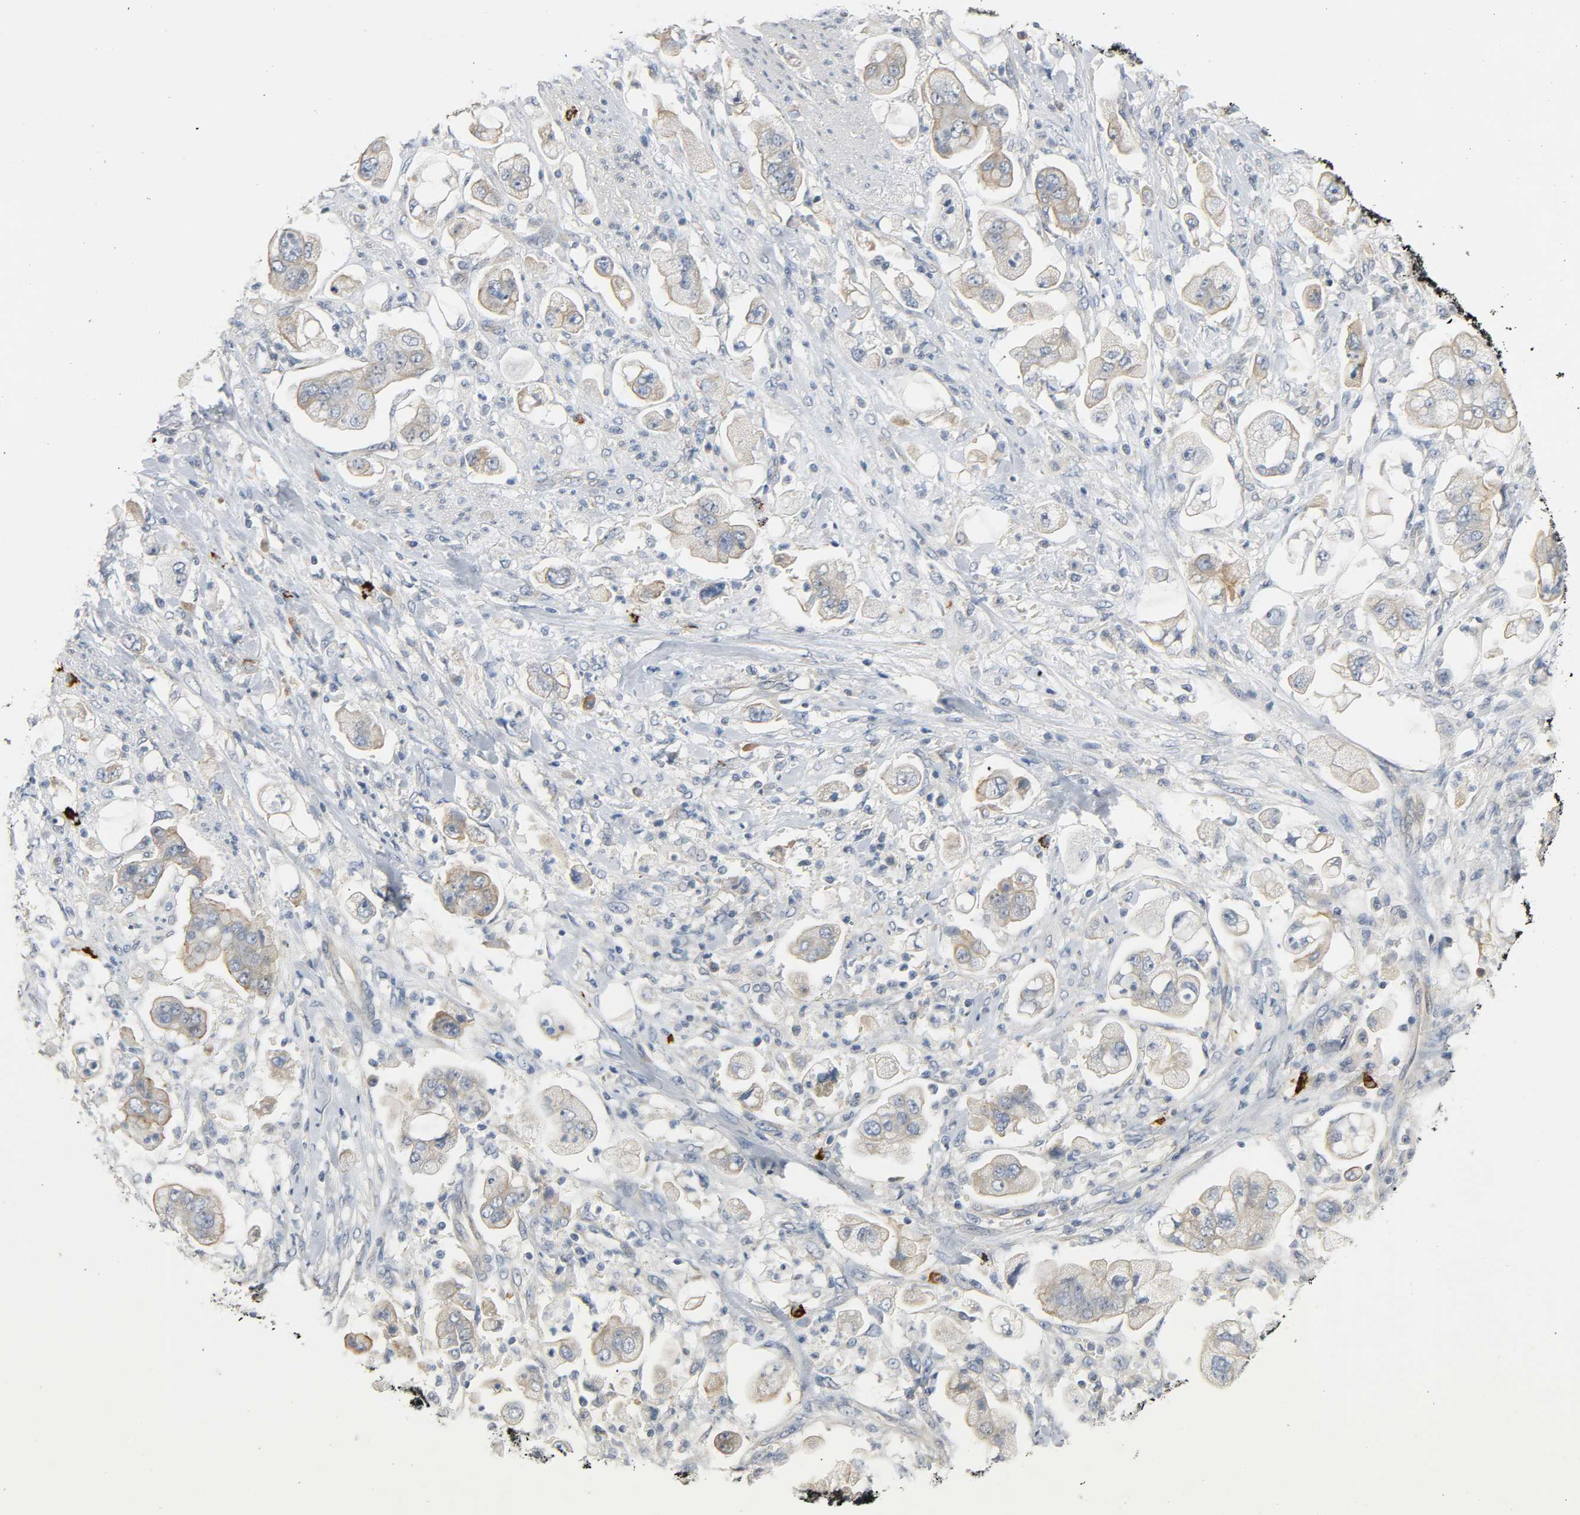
{"staining": {"intensity": "weak", "quantity": ">75%", "location": "cytoplasmic/membranous"}, "tissue": "stomach cancer", "cell_type": "Tumor cells", "image_type": "cancer", "snomed": [{"axis": "morphology", "description": "Adenocarcinoma, NOS"}, {"axis": "topography", "description": "Stomach"}], "caption": "A histopathology image of human stomach cancer stained for a protein demonstrates weak cytoplasmic/membranous brown staining in tumor cells.", "gene": "LIMCH1", "patient": {"sex": "male", "age": 62}}